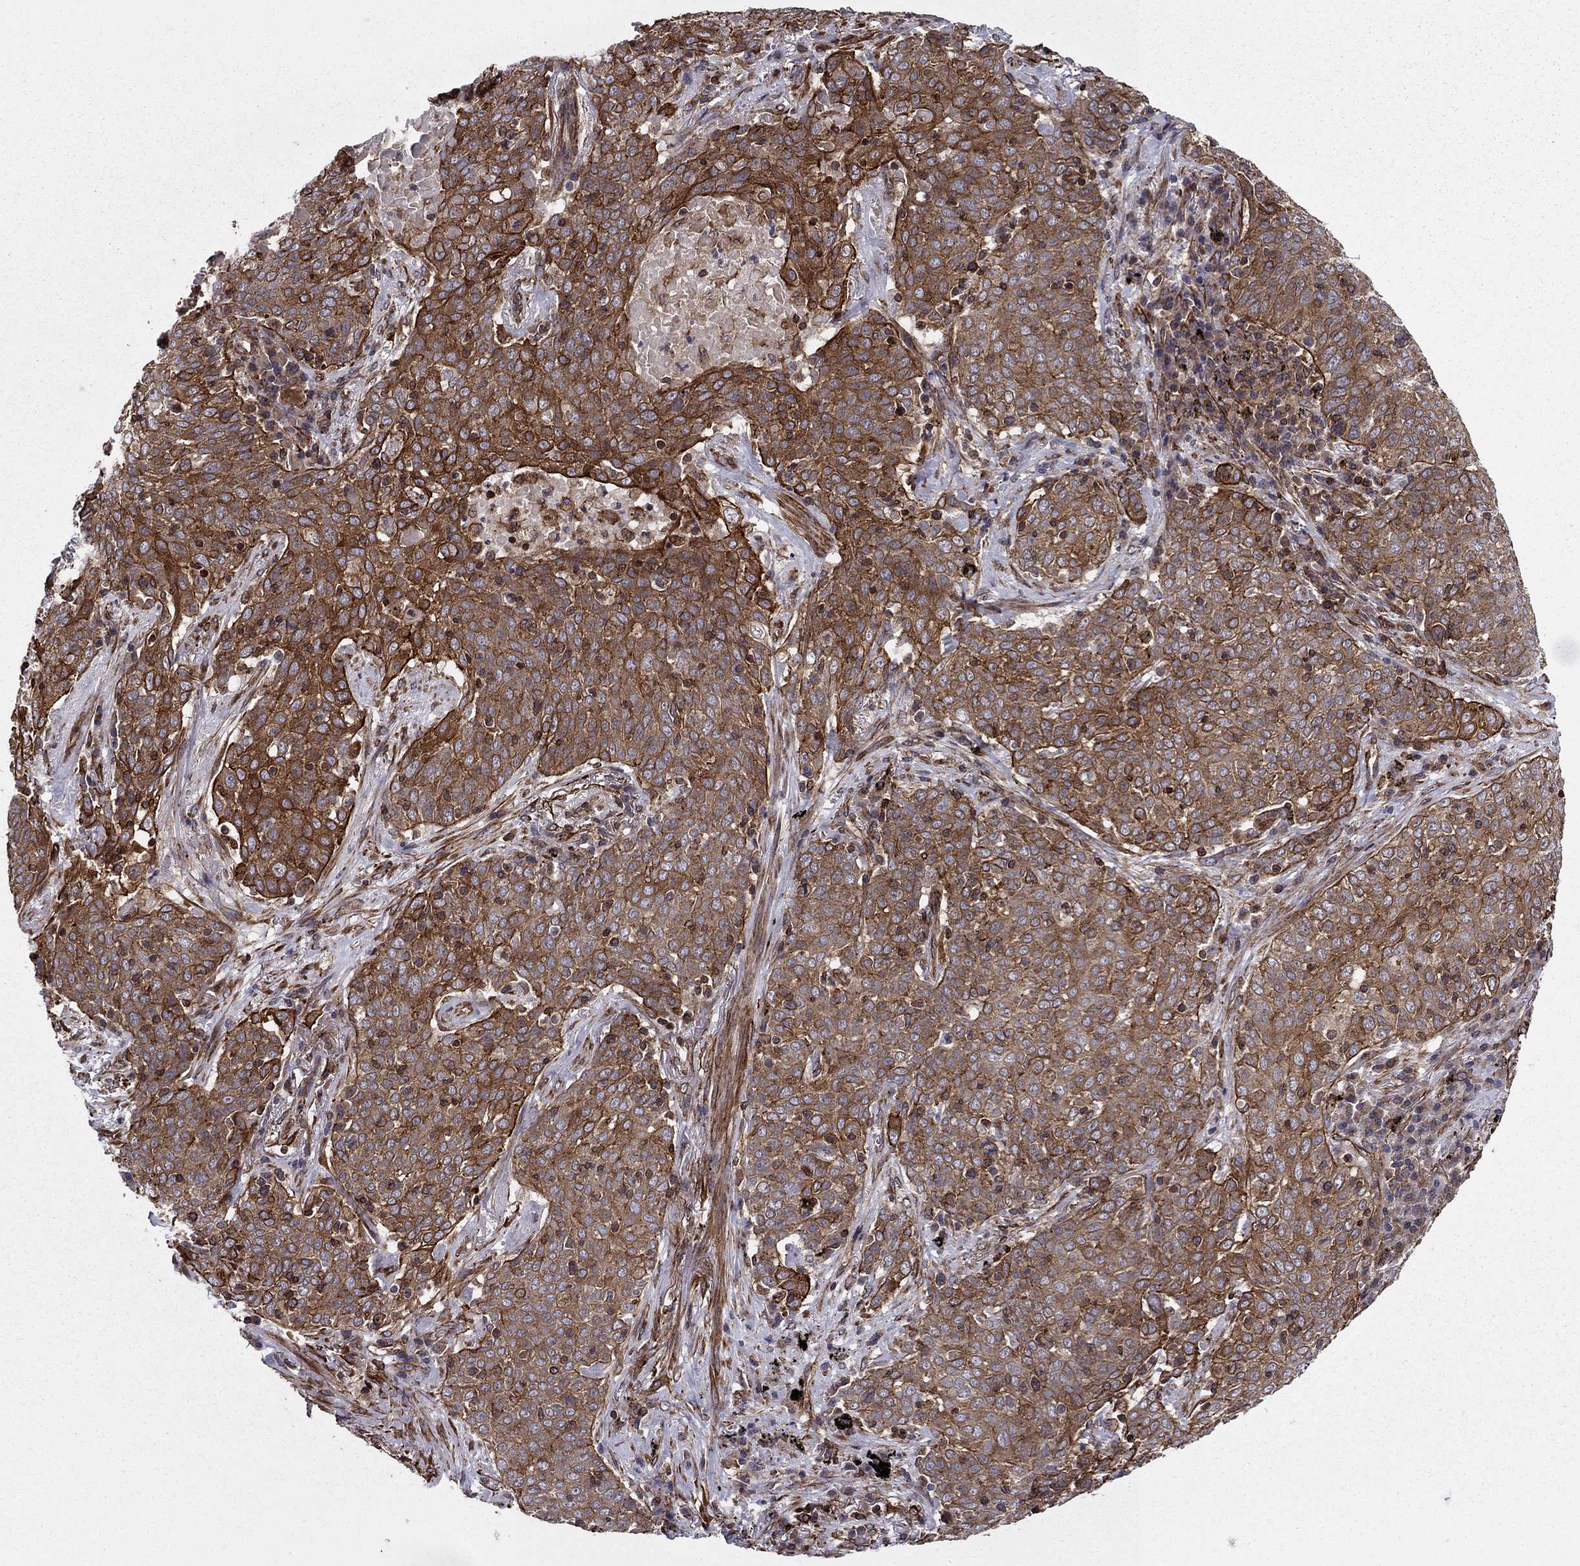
{"staining": {"intensity": "moderate", "quantity": "25%-75%", "location": "cytoplasmic/membranous"}, "tissue": "lung cancer", "cell_type": "Tumor cells", "image_type": "cancer", "snomed": [{"axis": "morphology", "description": "Squamous cell carcinoma, NOS"}, {"axis": "topography", "description": "Lung"}], "caption": "Squamous cell carcinoma (lung) tissue demonstrates moderate cytoplasmic/membranous staining in about 25%-75% of tumor cells, visualized by immunohistochemistry.", "gene": "SHMT1", "patient": {"sex": "male", "age": 82}}